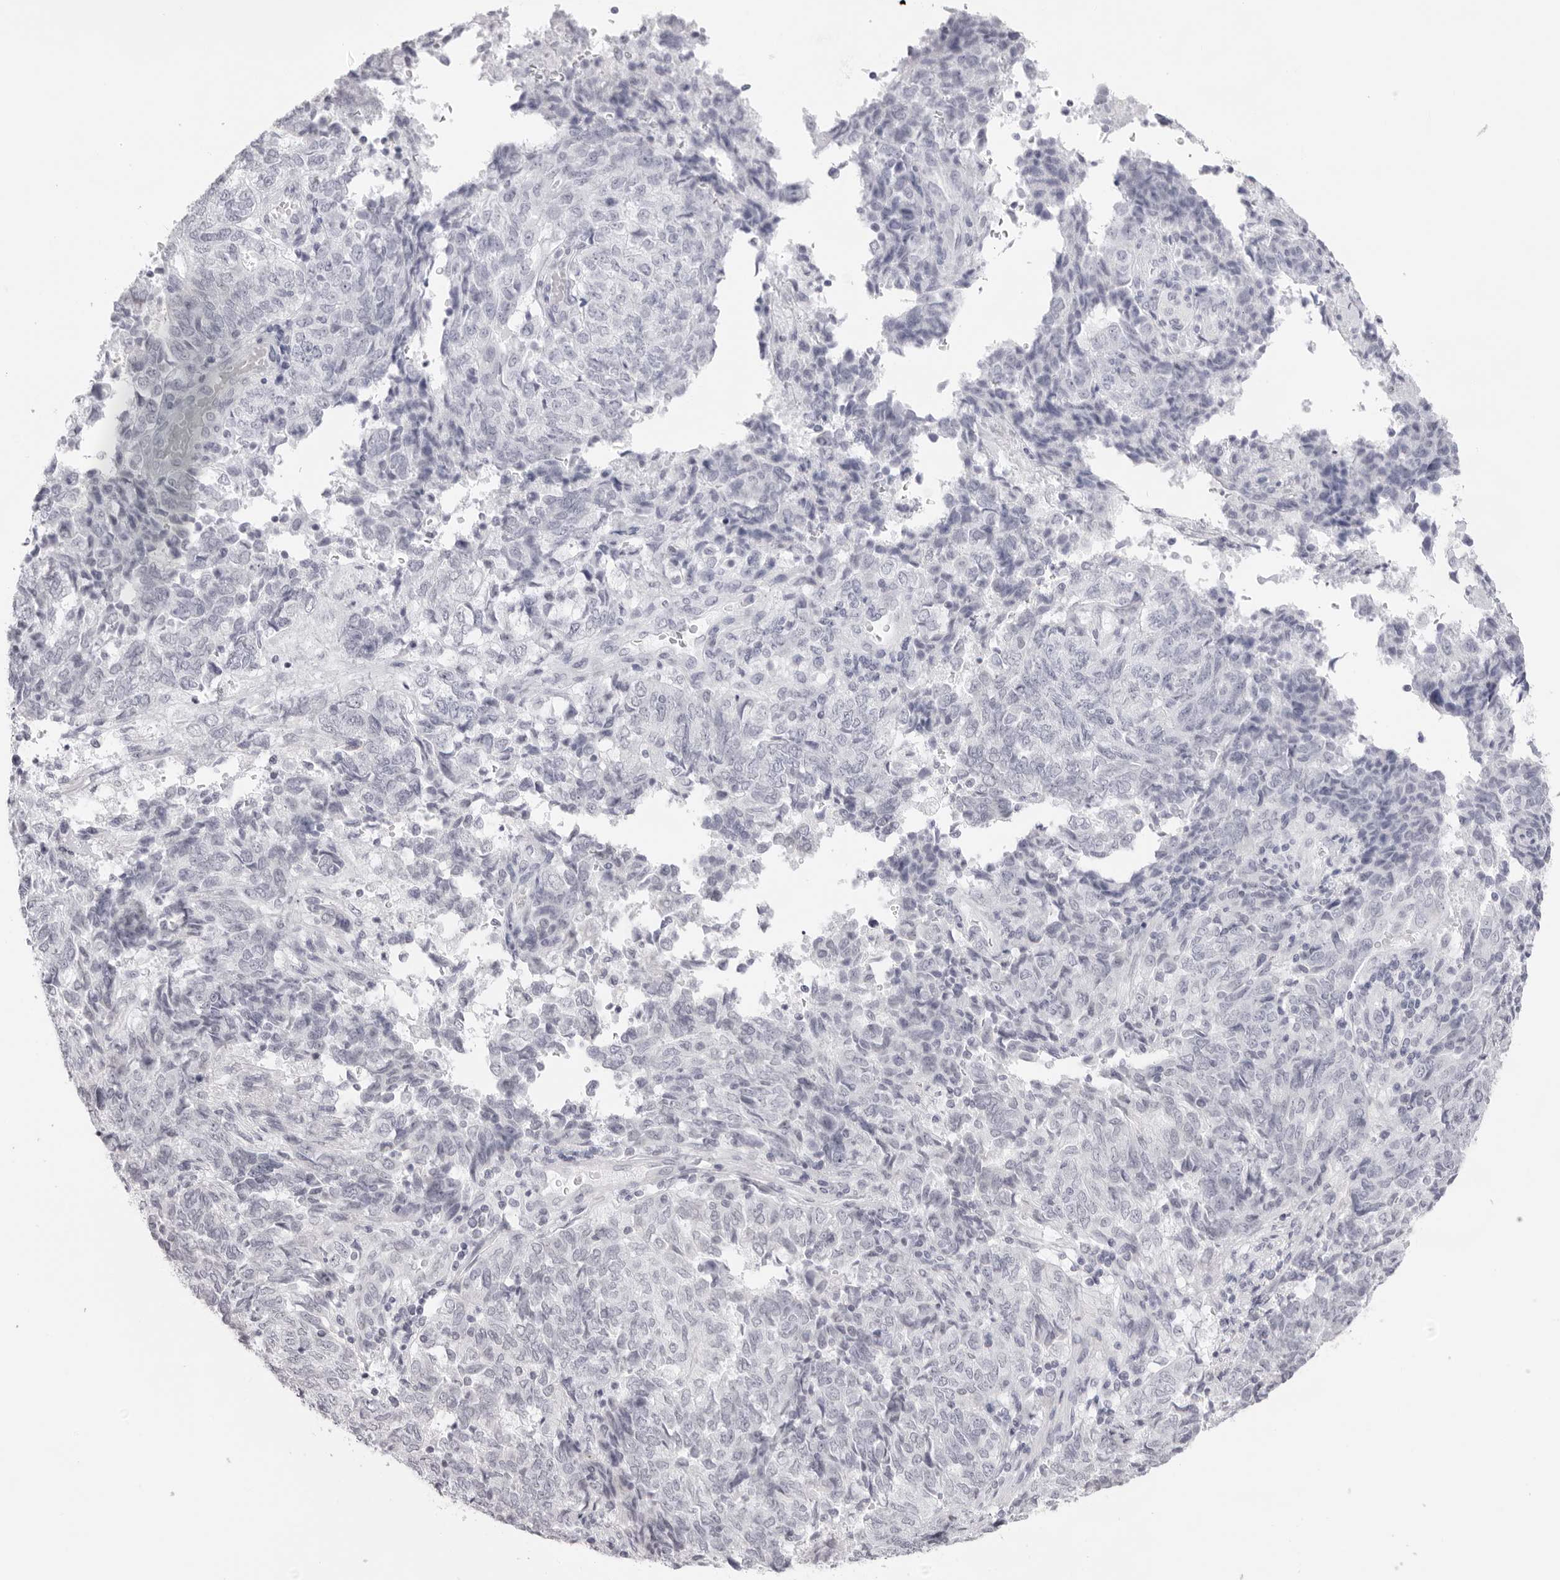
{"staining": {"intensity": "negative", "quantity": "none", "location": "none"}, "tissue": "endometrial cancer", "cell_type": "Tumor cells", "image_type": "cancer", "snomed": [{"axis": "morphology", "description": "Adenocarcinoma, NOS"}, {"axis": "topography", "description": "Endometrium"}], "caption": "A histopathology image of human endometrial cancer is negative for staining in tumor cells.", "gene": "KLK12", "patient": {"sex": "female", "age": 80}}